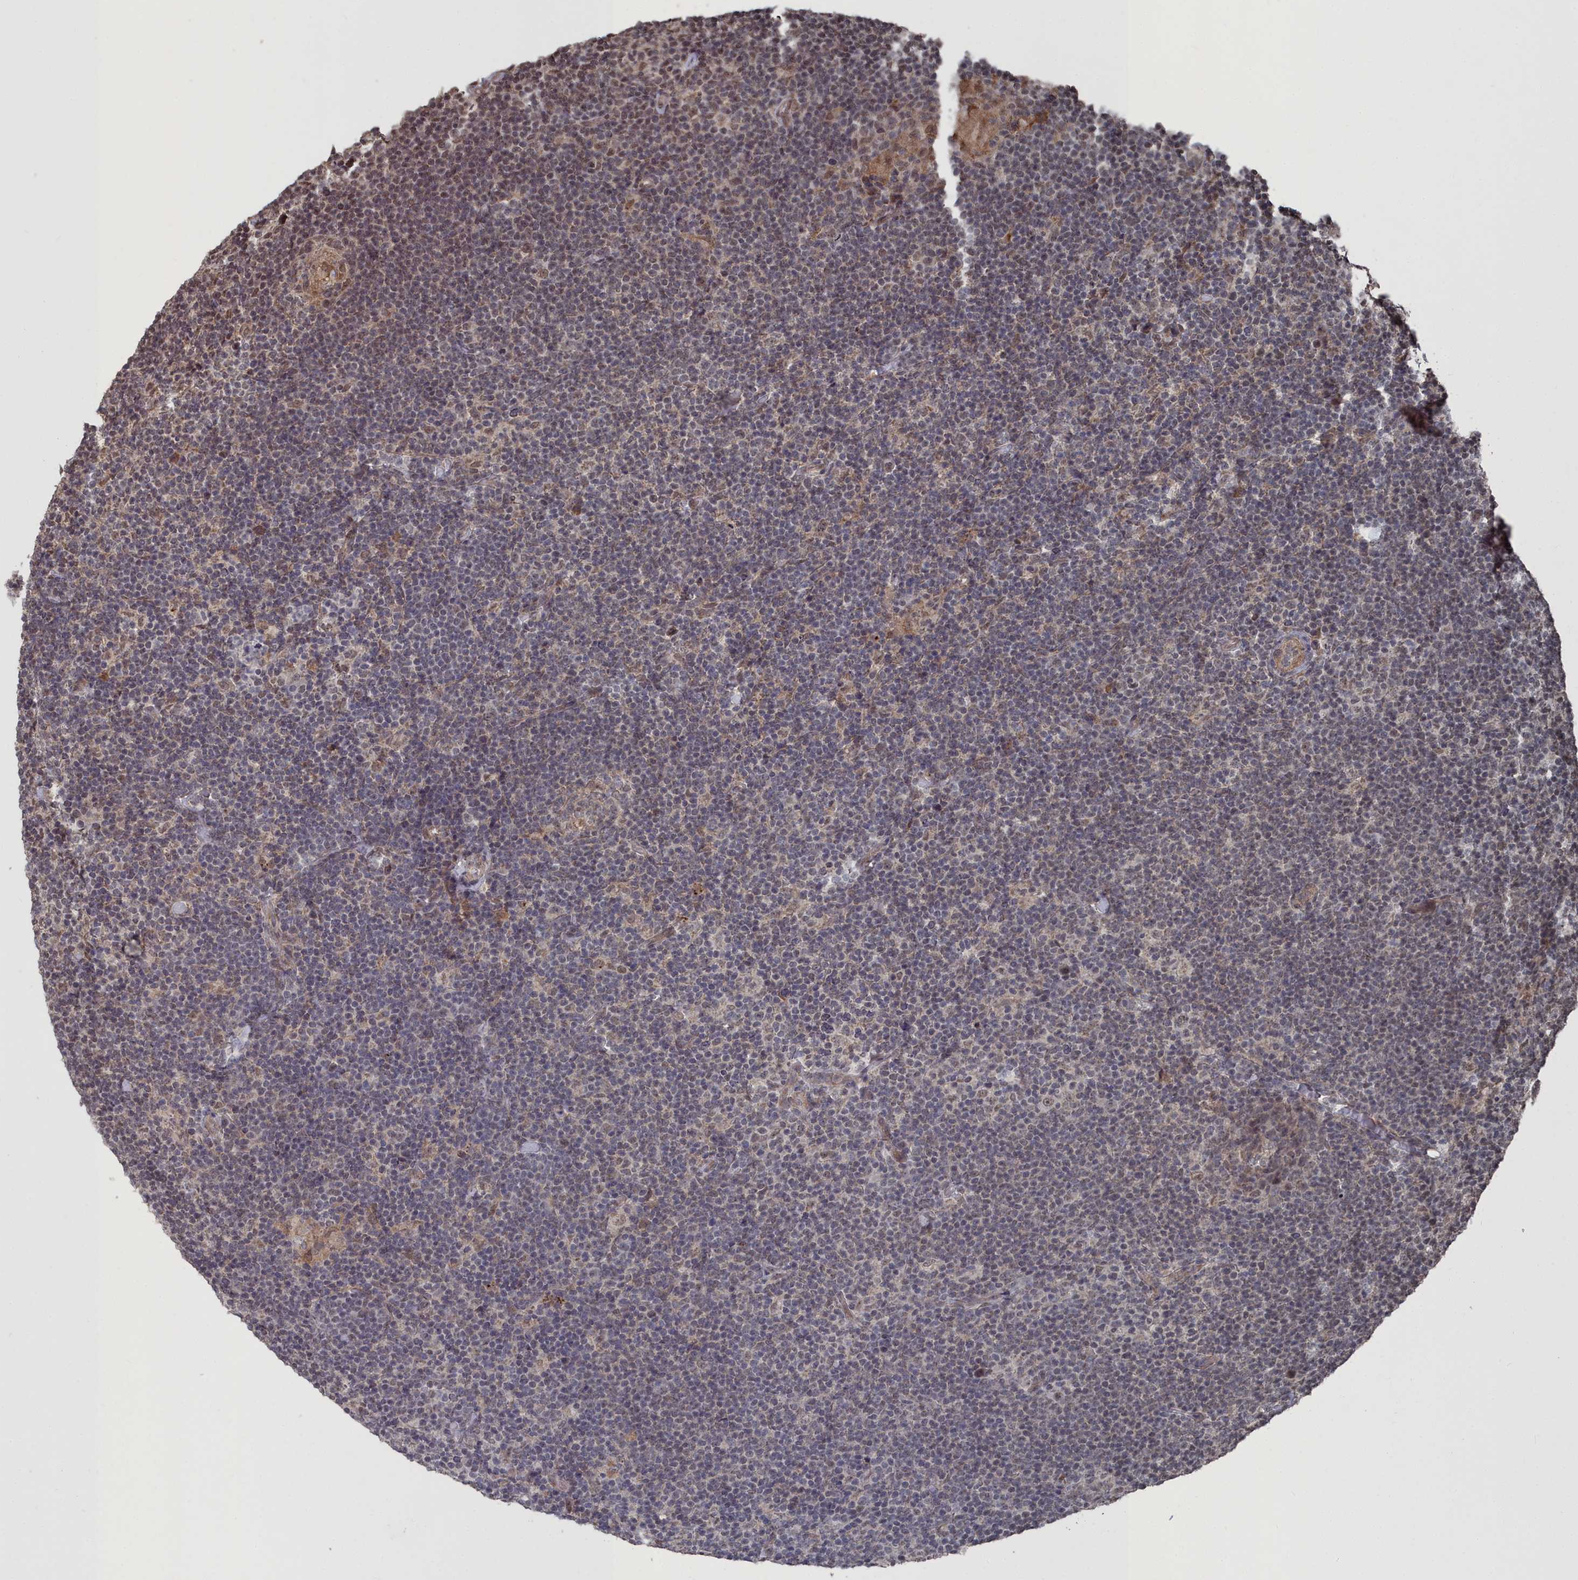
{"staining": {"intensity": "weak", "quantity": "25%-75%", "location": "nuclear"}, "tissue": "lymphoma", "cell_type": "Tumor cells", "image_type": "cancer", "snomed": [{"axis": "morphology", "description": "Hodgkin's disease, NOS"}, {"axis": "topography", "description": "Lymph node"}], "caption": "Protein analysis of Hodgkin's disease tissue demonstrates weak nuclear positivity in approximately 25%-75% of tumor cells. (DAB (3,3'-diaminobenzidine) = brown stain, brightfield microscopy at high magnification).", "gene": "CCNP", "patient": {"sex": "female", "age": 57}}